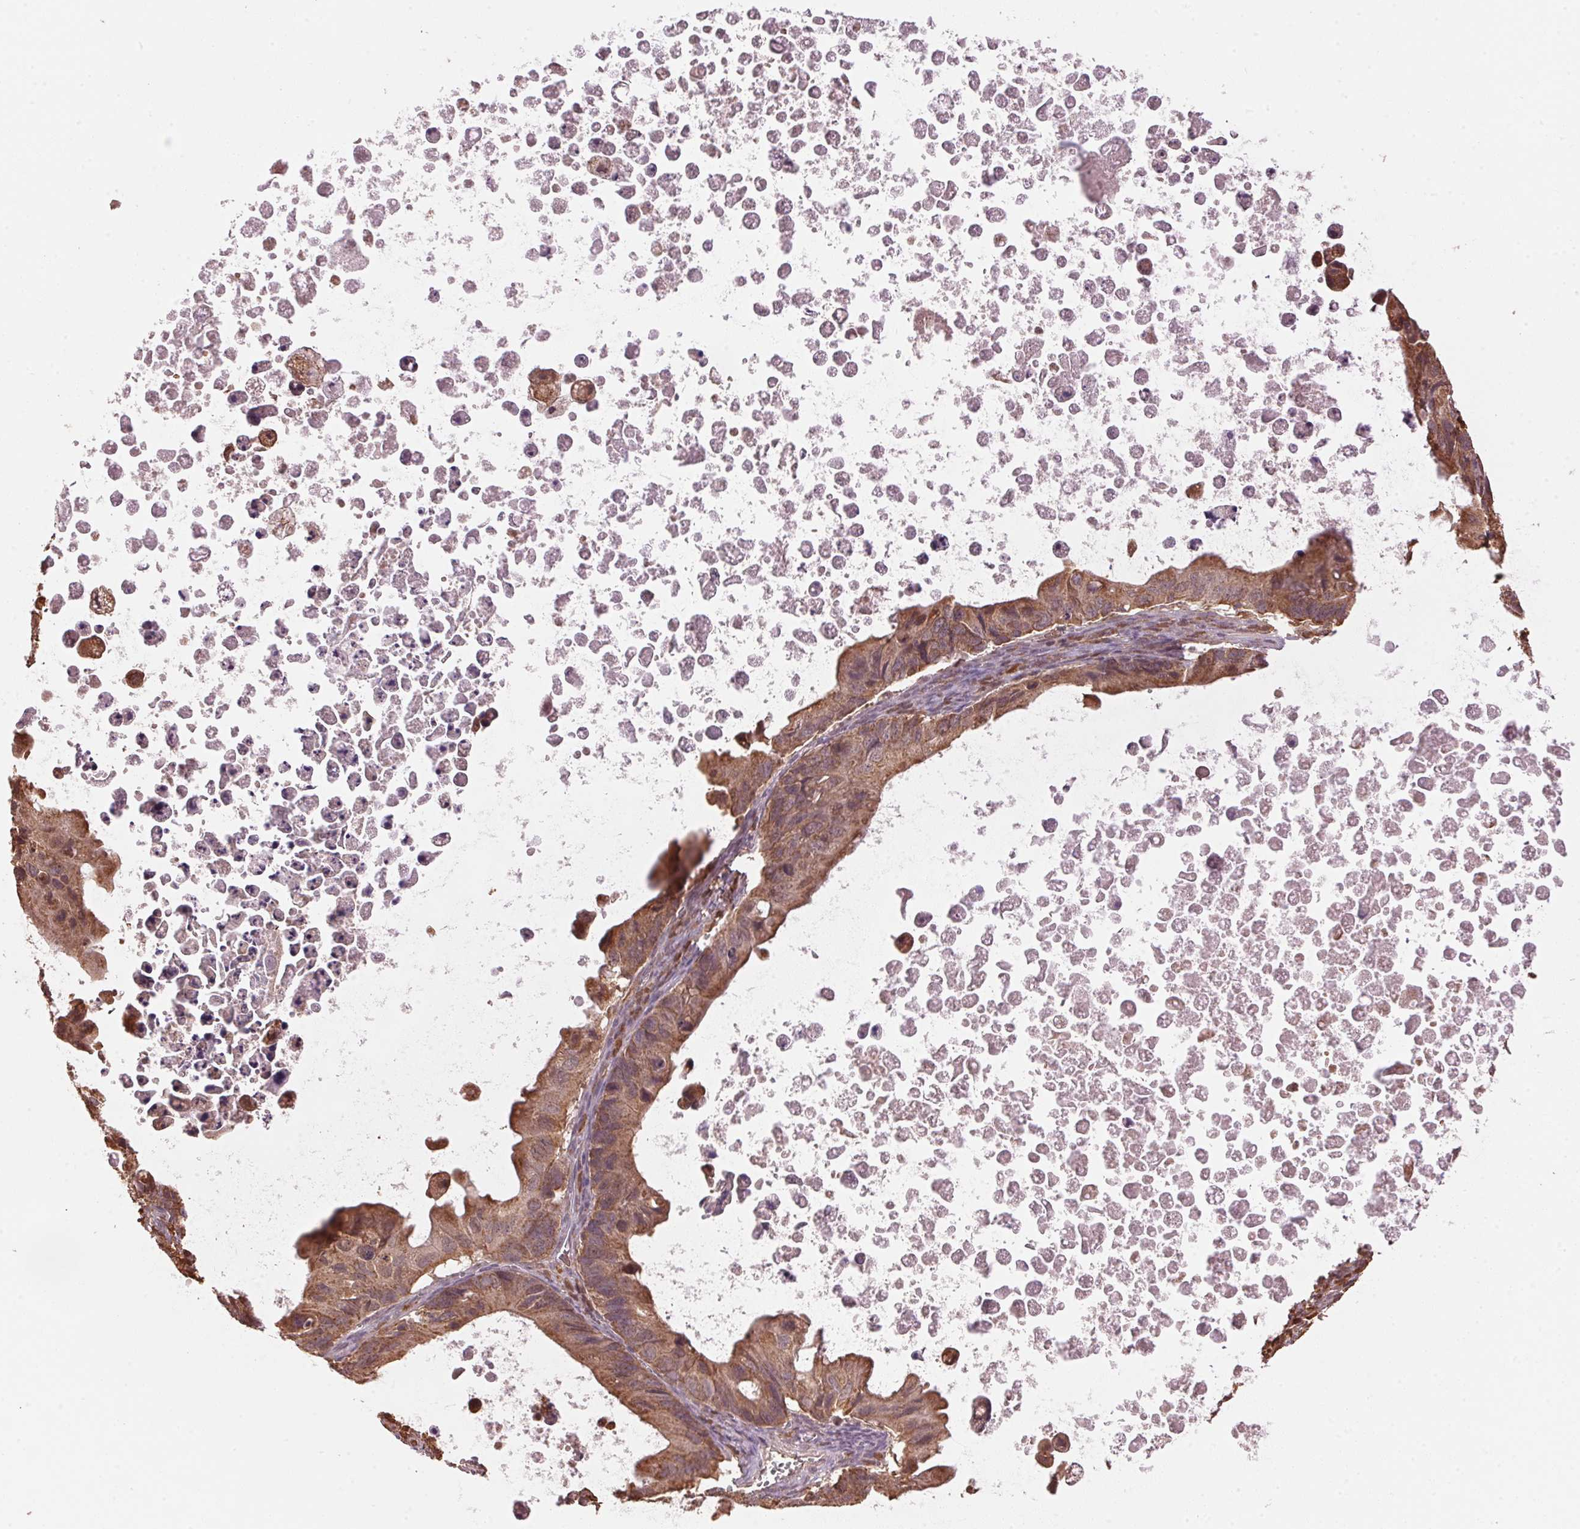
{"staining": {"intensity": "moderate", "quantity": ">75%", "location": "cytoplasmic/membranous"}, "tissue": "ovarian cancer", "cell_type": "Tumor cells", "image_type": "cancer", "snomed": [{"axis": "morphology", "description": "Cystadenocarcinoma, mucinous, NOS"}, {"axis": "topography", "description": "Ovary"}], "caption": "Immunohistochemical staining of ovarian mucinous cystadenocarcinoma shows moderate cytoplasmic/membranous protein positivity in about >75% of tumor cells.", "gene": "ARHGAP6", "patient": {"sex": "female", "age": 64}}